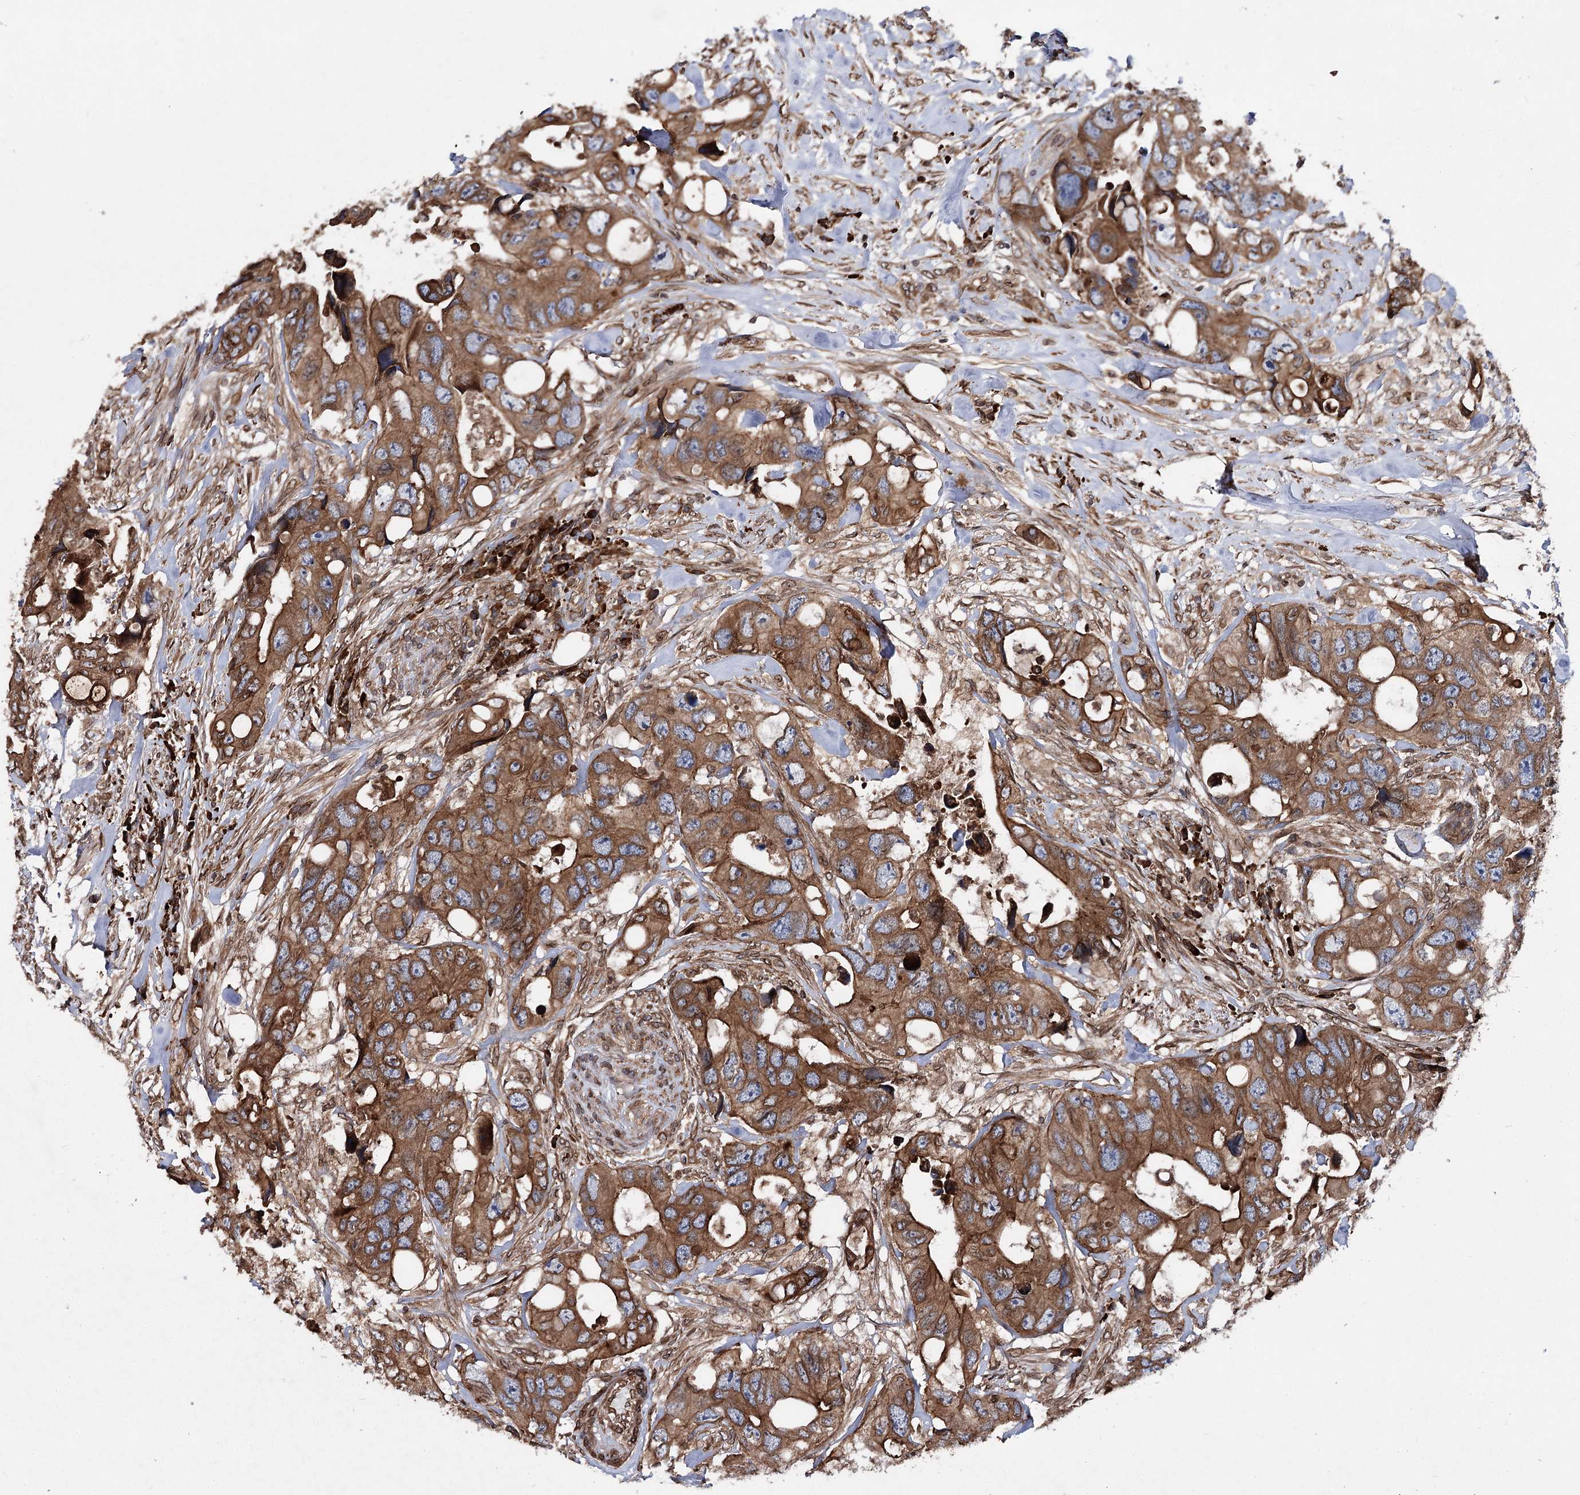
{"staining": {"intensity": "moderate", "quantity": ">75%", "location": "cytoplasmic/membranous"}, "tissue": "colorectal cancer", "cell_type": "Tumor cells", "image_type": "cancer", "snomed": [{"axis": "morphology", "description": "Adenocarcinoma, NOS"}, {"axis": "topography", "description": "Rectum"}], "caption": "IHC of colorectal cancer displays medium levels of moderate cytoplasmic/membranous expression in approximately >75% of tumor cells.", "gene": "FGFR1OP2", "patient": {"sex": "male", "age": 57}}